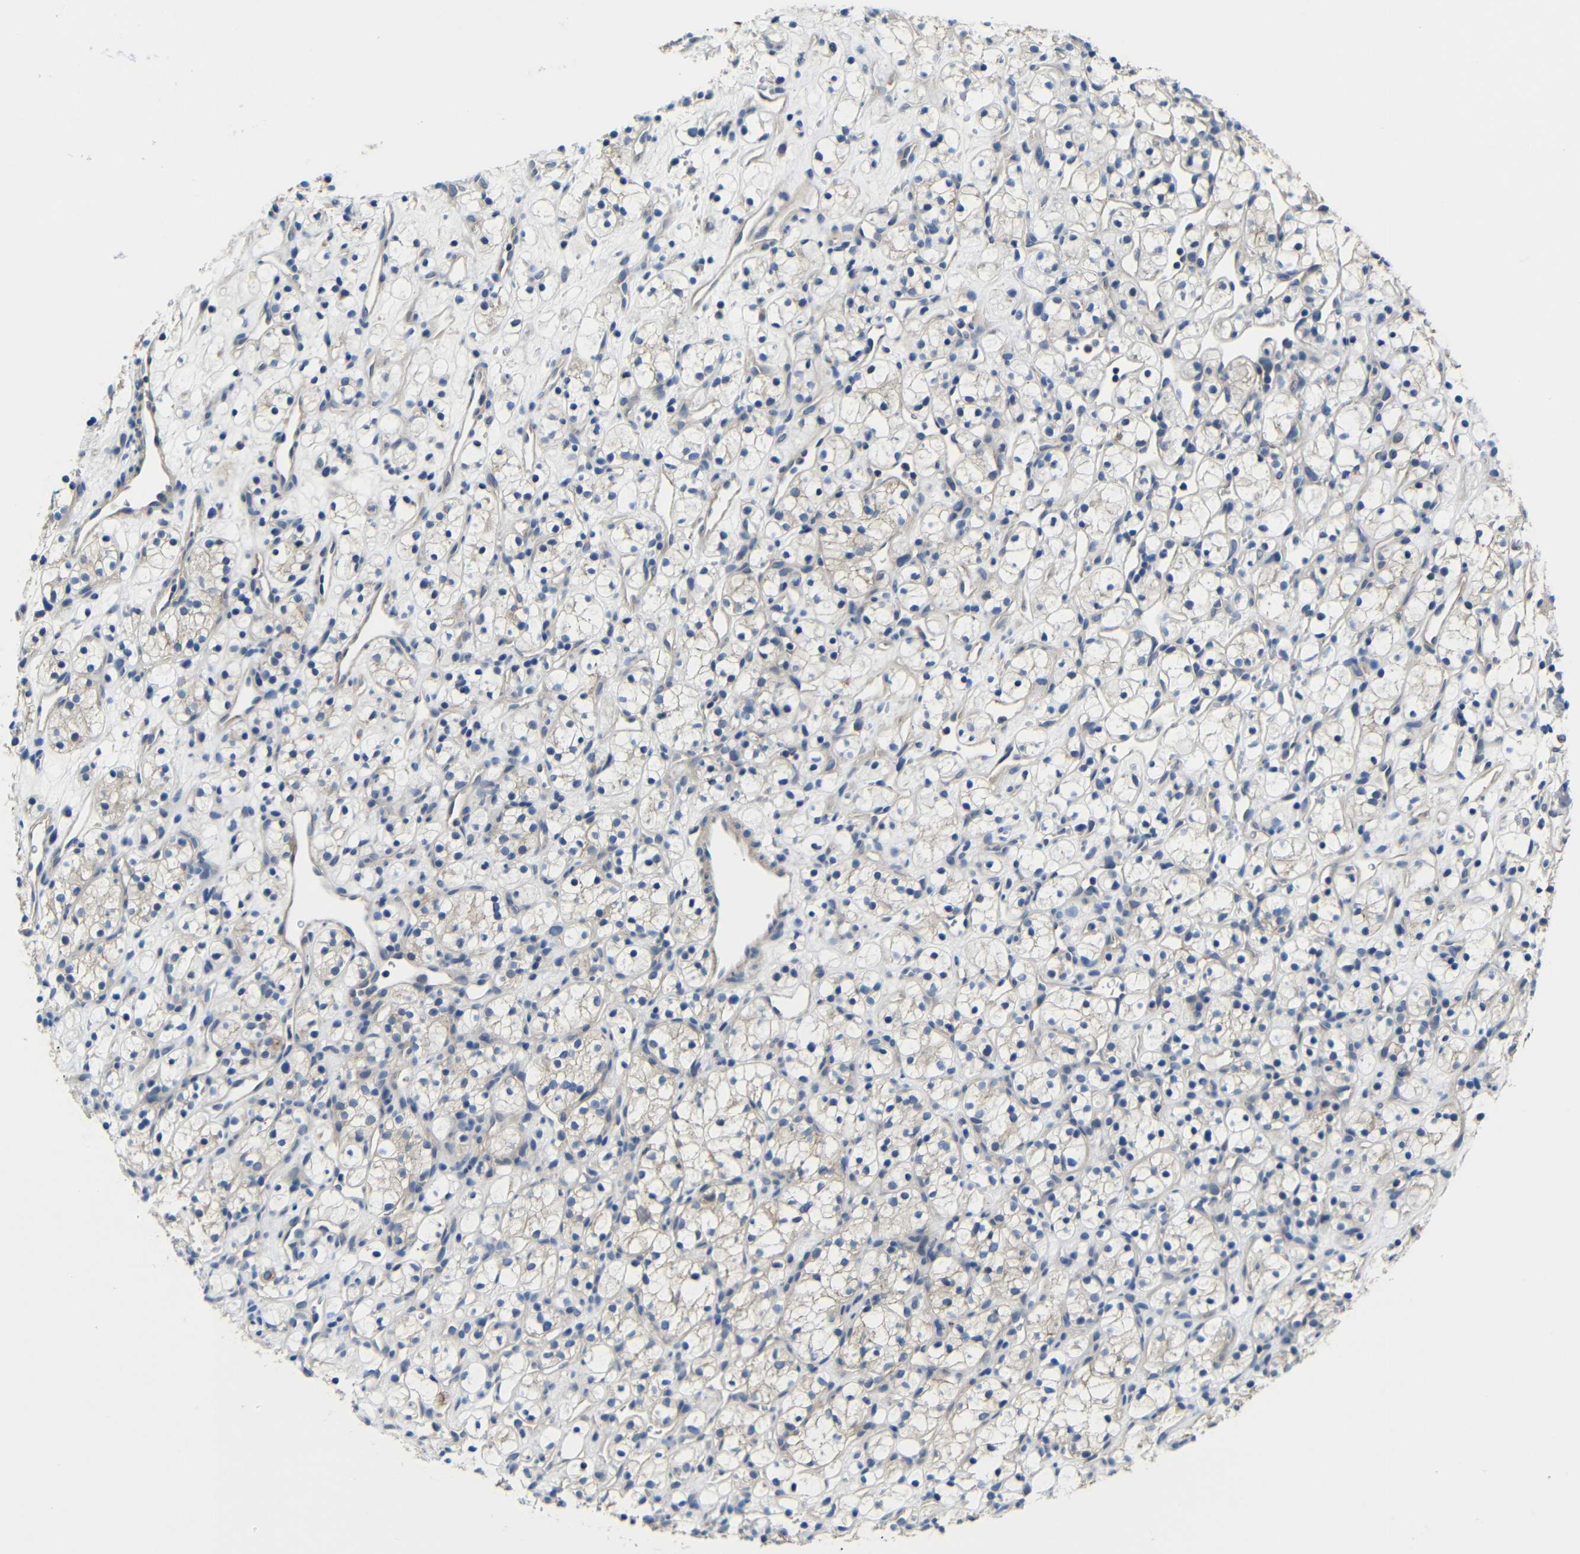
{"staining": {"intensity": "weak", "quantity": "<25%", "location": "cytoplasmic/membranous"}, "tissue": "renal cancer", "cell_type": "Tumor cells", "image_type": "cancer", "snomed": [{"axis": "morphology", "description": "Adenocarcinoma, NOS"}, {"axis": "topography", "description": "Kidney"}], "caption": "DAB (3,3'-diaminobenzidine) immunohistochemical staining of renal cancer (adenocarcinoma) exhibits no significant positivity in tumor cells. (Immunohistochemistry (ihc), brightfield microscopy, high magnification).", "gene": "ZNF90", "patient": {"sex": "female", "age": 60}}